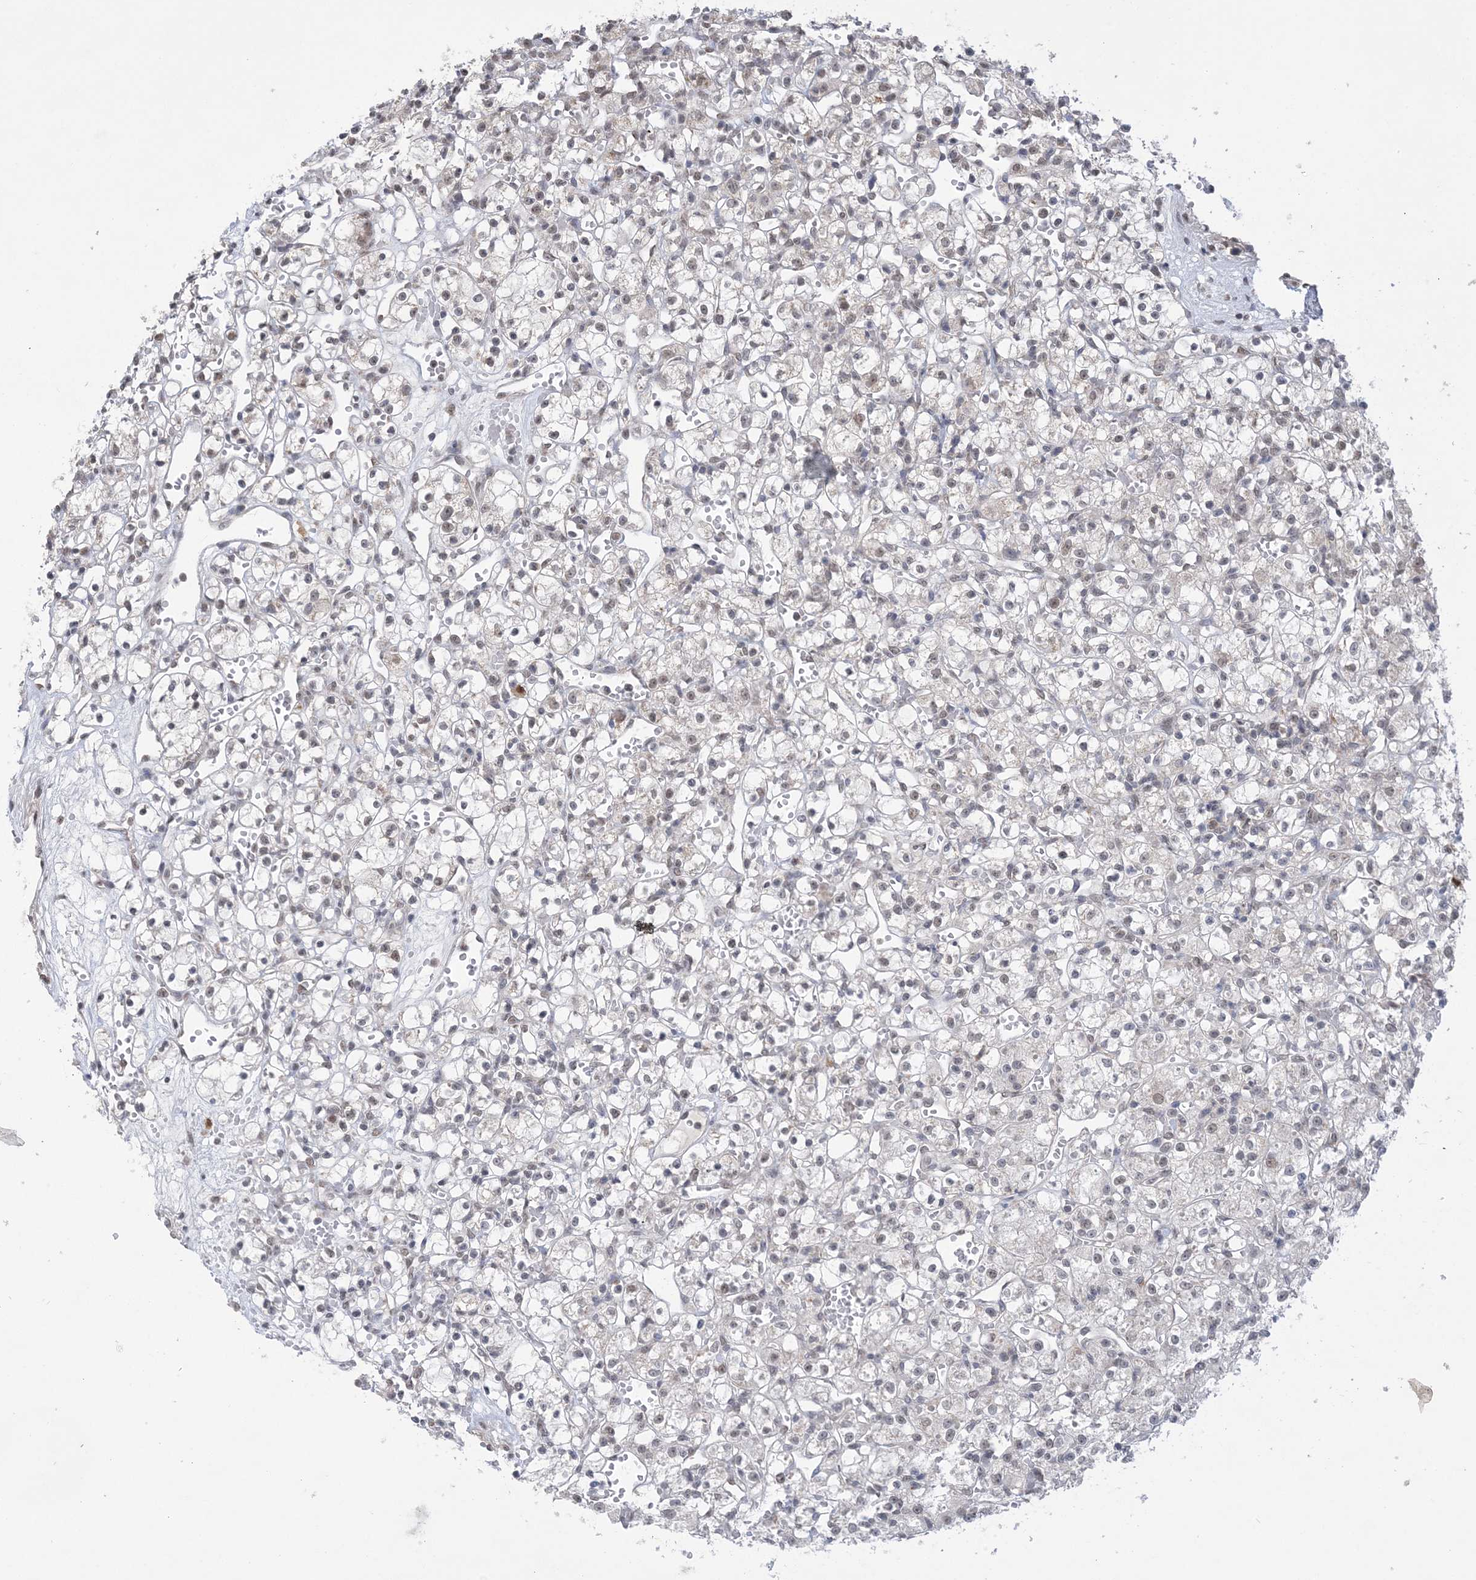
{"staining": {"intensity": "weak", "quantity": "25%-75%", "location": "nuclear"}, "tissue": "renal cancer", "cell_type": "Tumor cells", "image_type": "cancer", "snomed": [{"axis": "morphology", "description": "Adenocarcinoma, NOS"}, {"axis": "topography", "description": "Kidney"}], "caption": "Immunohistochemistry image of renal cancer stained for a protein (brown), which exhibits low levels of weak nuclear expression in about 25%-75% of tumor cells.", "gene": "TRMT10C", "patient": {"sex": "female", "age": 59}}